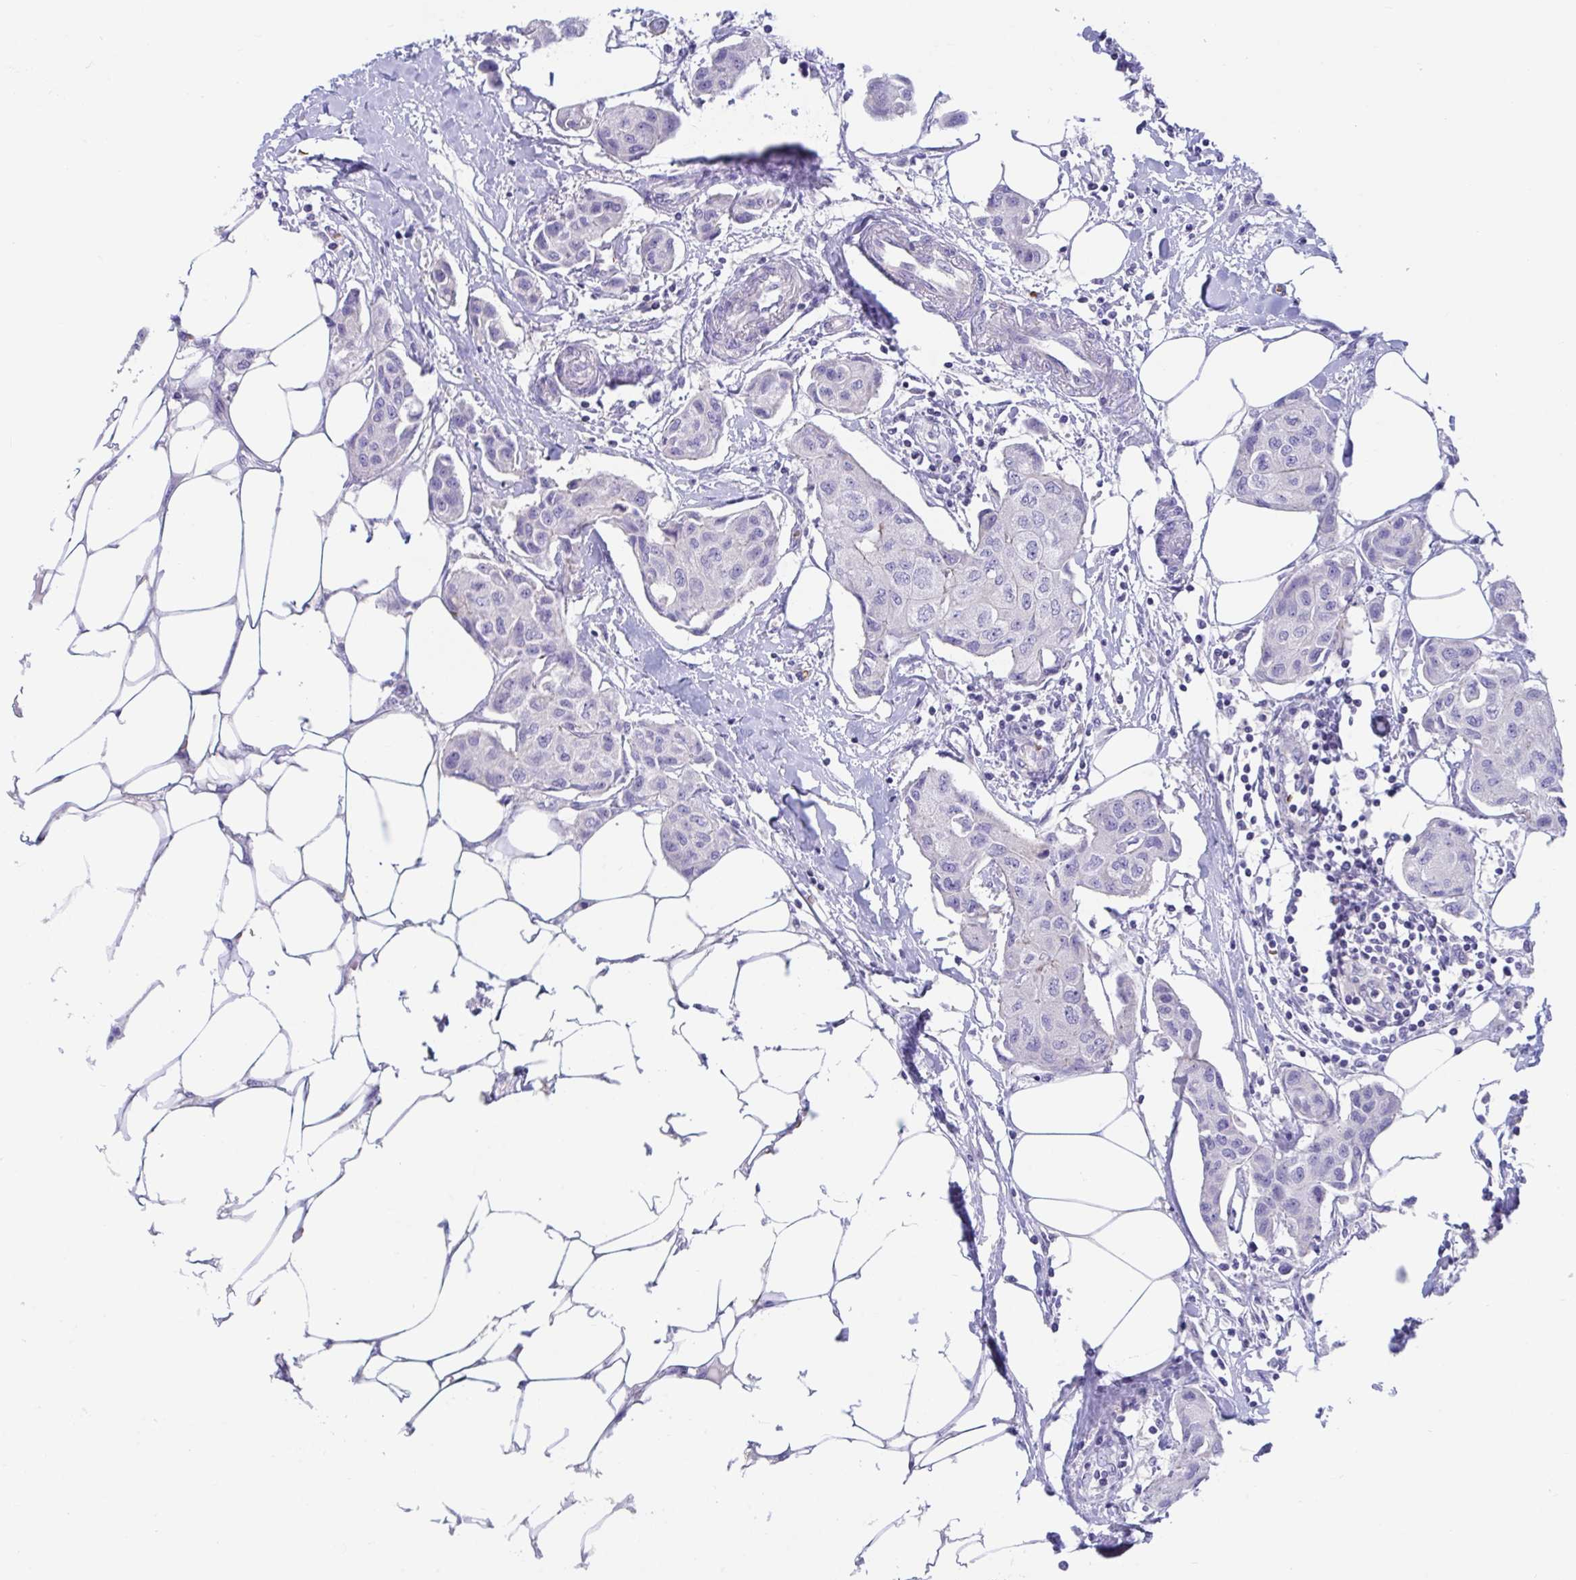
{"staining": {"intensity": "negative", "quantity": "none", "location": "none"}, "tissue": "breast cancer", "cell_type": "Tumor cells", "image_type": "cancer", "snomed": [{"axis": "morphology", "description": "Duct carcinoma"}, {"axis": "topography", "description": "Breast"}, {"axis": "topography", "description": "Lymph node"}], "caption": "This is an IHC micrograph of human invasive ductal carcinoma (breast). There is no positivity in tumor cells.", "gene": "TTC30B", "patient": {"sex": "female", "age": 80}}